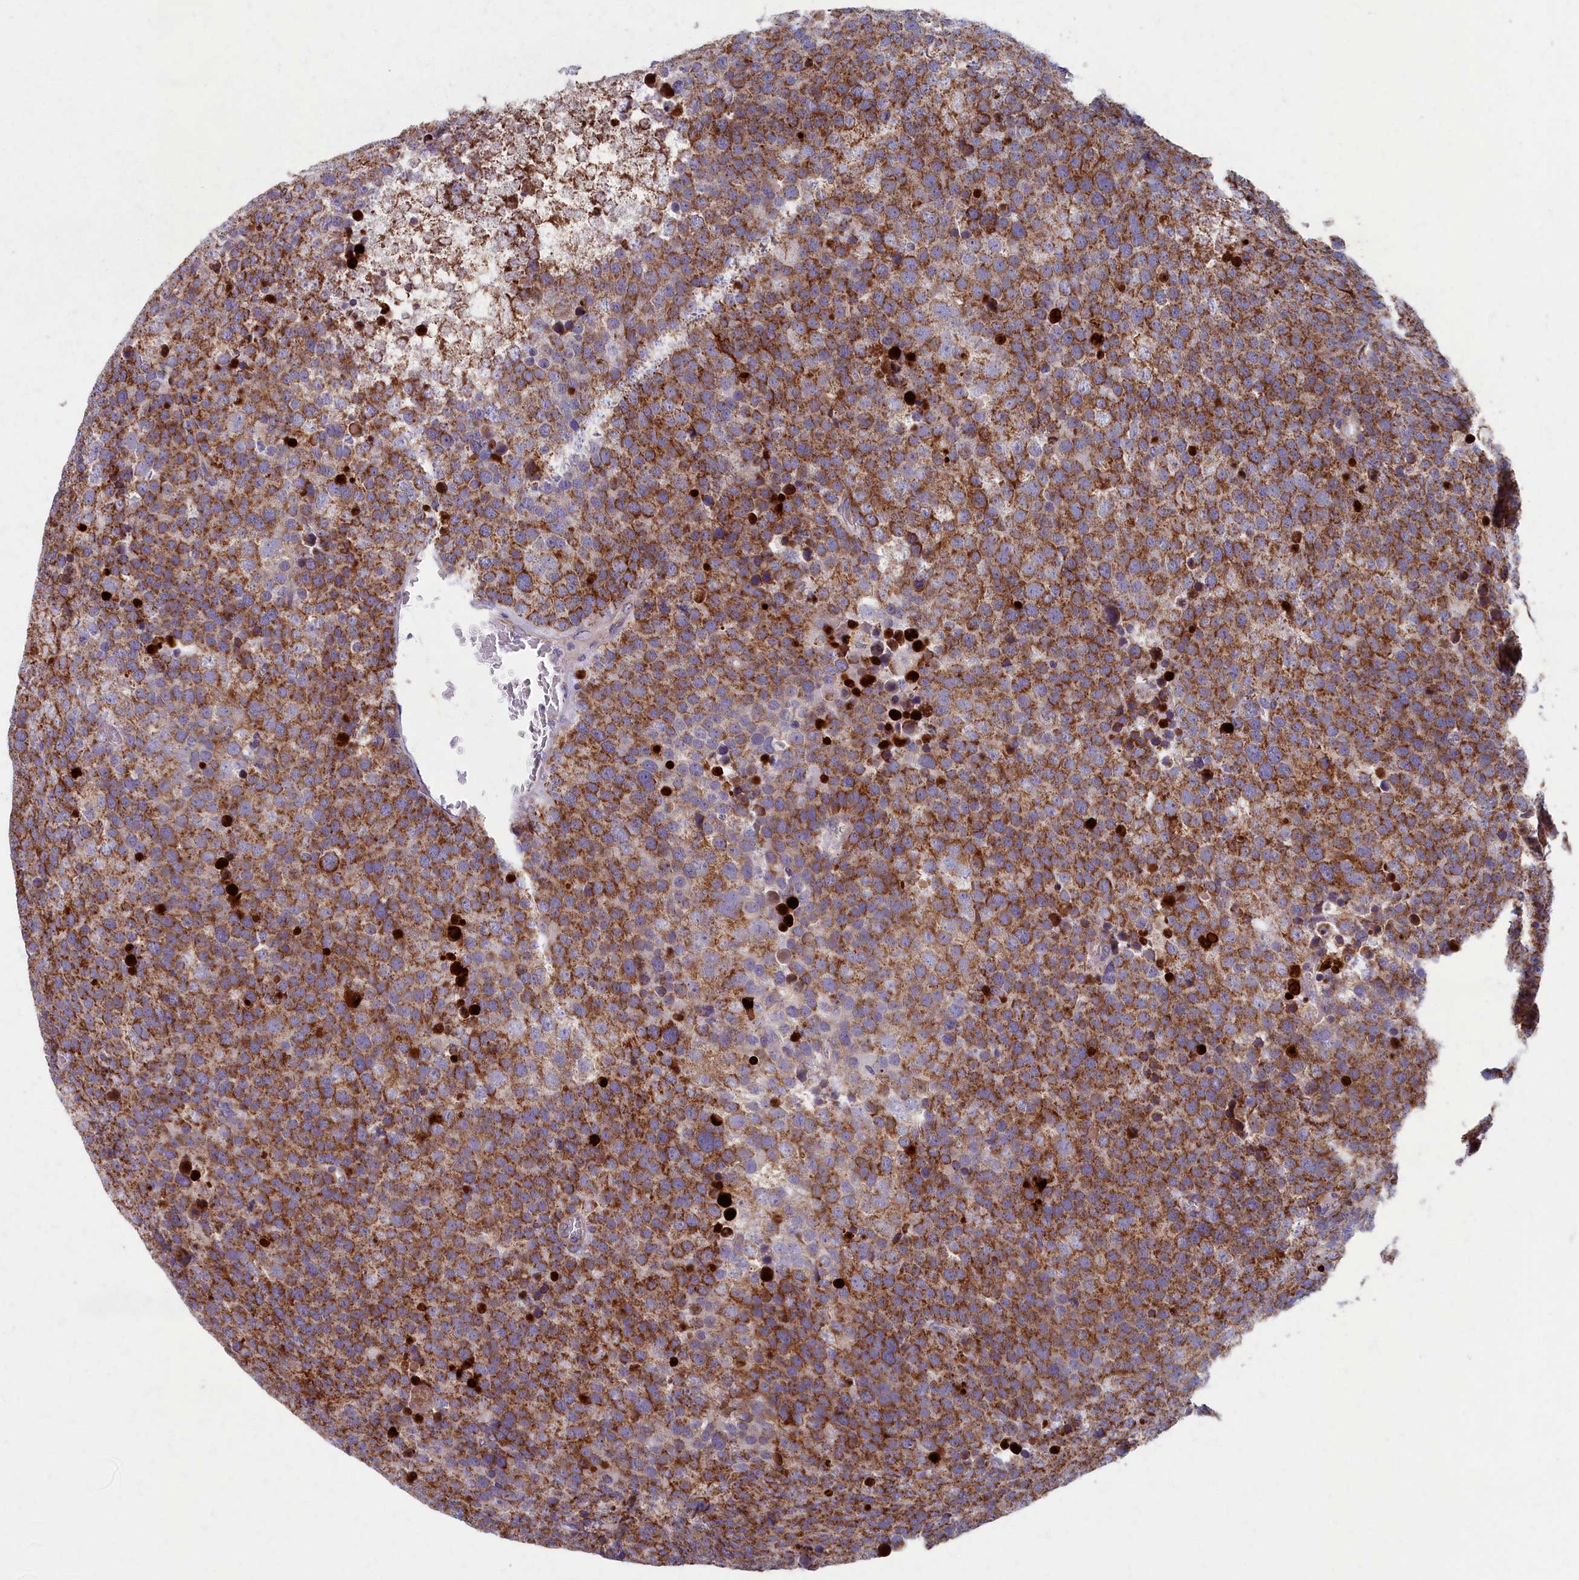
{"staining": {"intensity": "moderate", "quantity": ">75%", "location": "cytoplasmic/membranous"}, "tissue": "testis cancer", "cell_type": "Tumor cells", "image_type": "cancer", "snomed": [{"axis": "morphology", "description": "Seminoma, NOS"}, {"axis": "topography", "description": "Testis"}], "caption": "Testis cancer (seminoma) stained with DAB (3,3'-diaminobenzidine) immunohistochemistry (IHC) reveals medium levels of moderate cytoplasmic/membranous positivity in approximately >75% of tumor cells.", "gene": "MRPS25", "patient": {"sex": "male", "age": 71}}